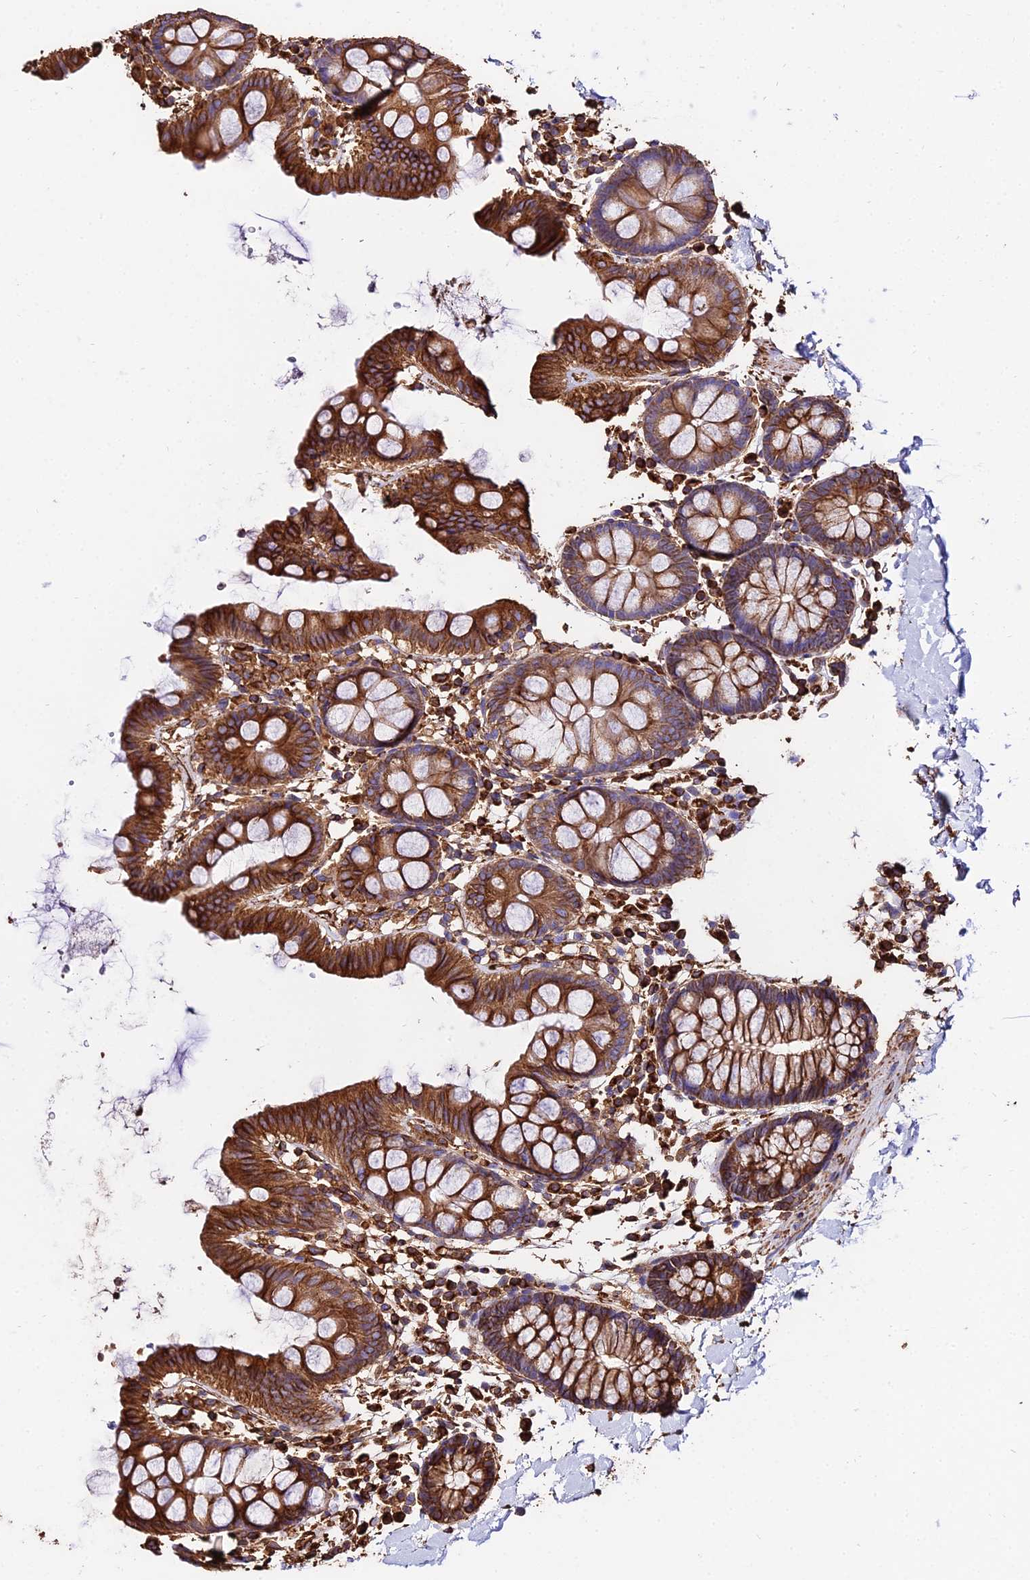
{"staining": {"intensity": "strong", "quantity": ">75%", "location": "cytoplasmic/membranous"}, "tissue": "colon", "cell_type": "Endothelial cells", "image_type": "normal", "snomed": [{"axis": "morphology", "description": "Normal tissue, NOS"}, {"axis": "topography", "description": "Colon"}], "caption": "Immunohistochemical staining of normal colon exhibits high levels of strong cytoplasmic/membranous staining in approximately >75% of endothelial cells. The protein of interest is shown in brown color, while the nuclei are stained blue.", "gene": "TUBA1A", "patient": {"sex": "male", "age": 75}}